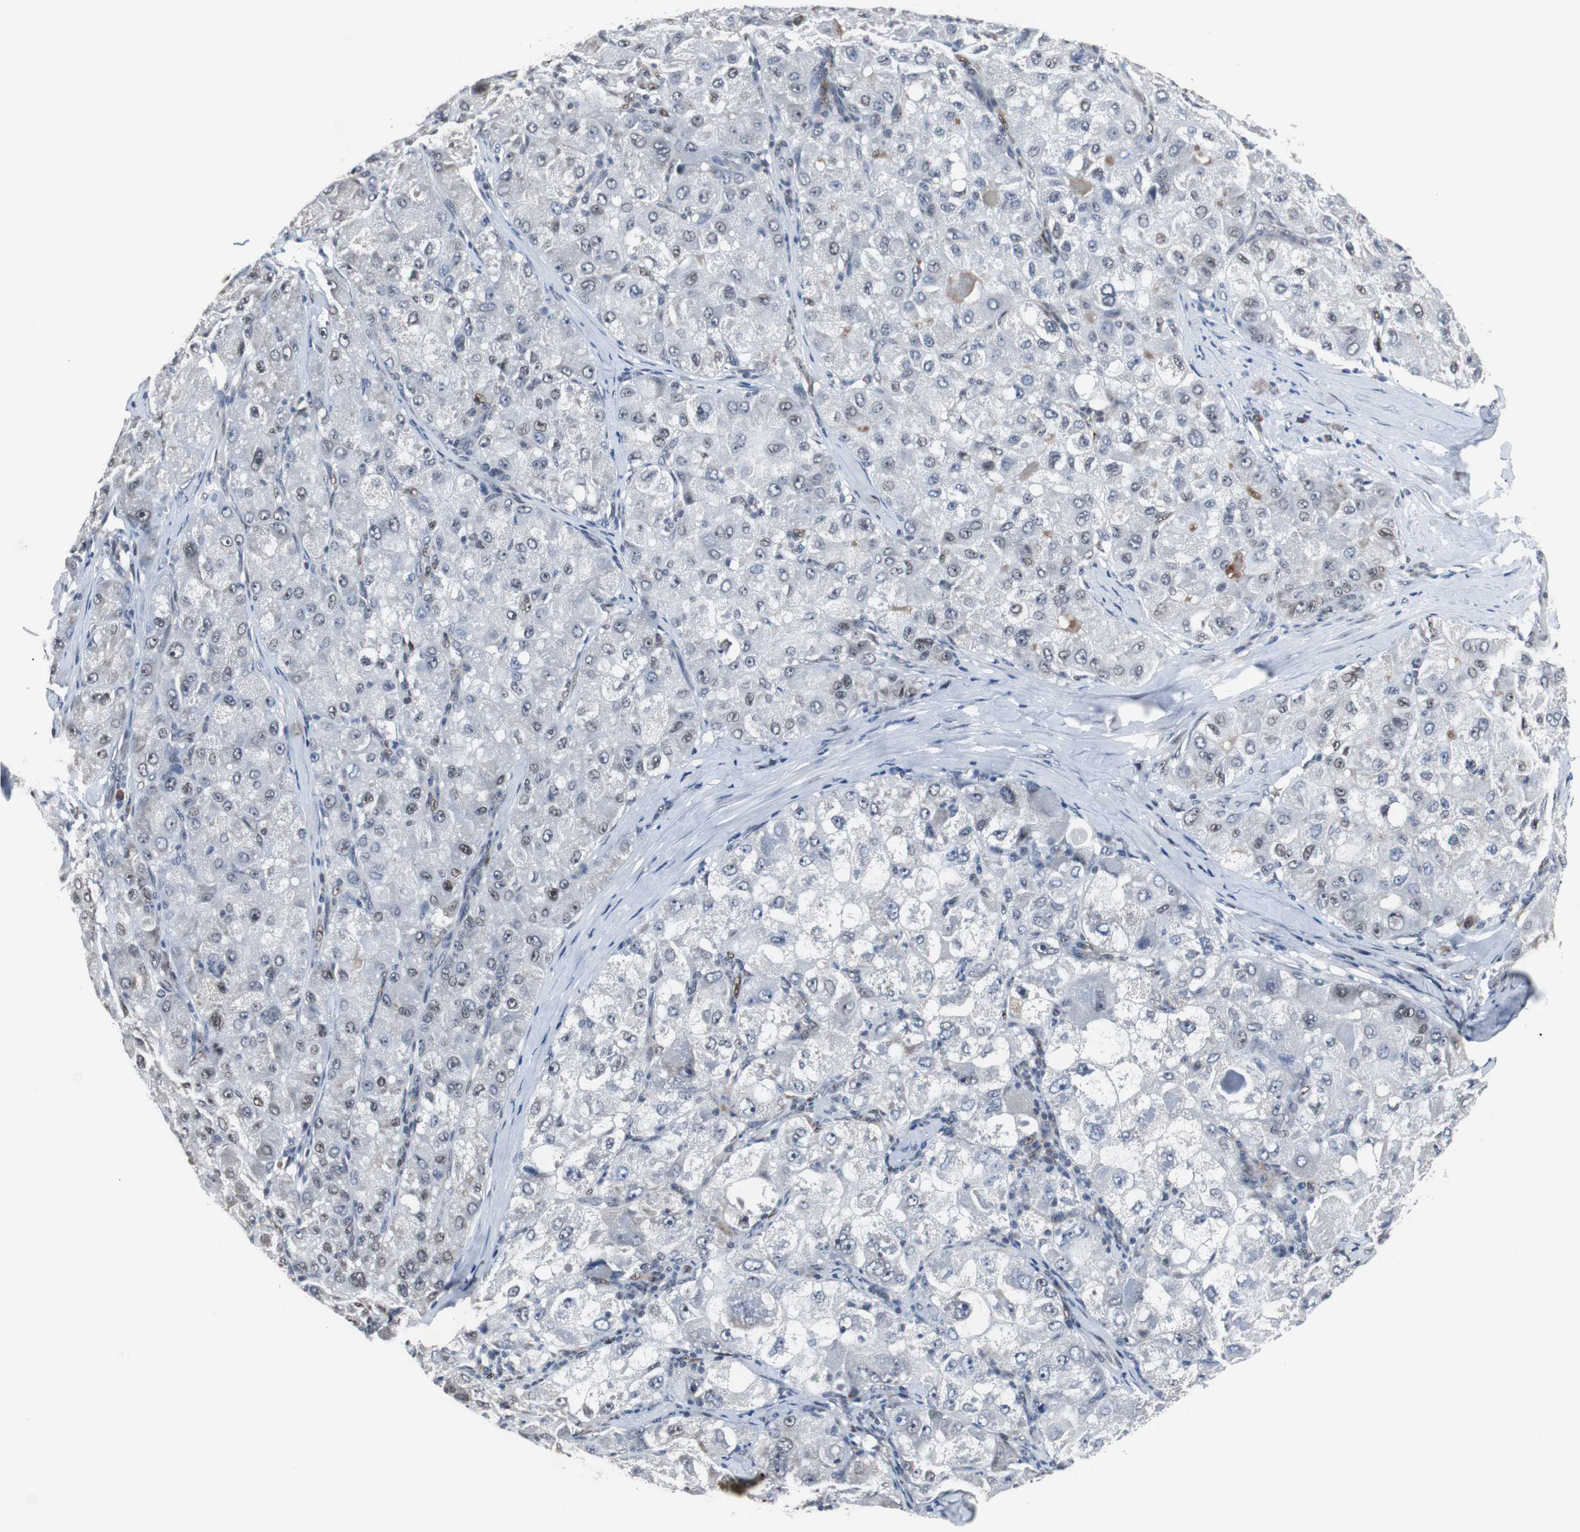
{"staining": {"intensity": "negative", "quantity": "none", "location": "none"}, "tissue": "liver cancer", "cell_type": "Tumor cells", "image_type": "cancer", "snomed": [{"axis": "morphology", "description": "Carcinoma, Hepatocellular, NOS"}, {"axis": "topography", "description": "Liver"}], "caption": "This is an immunohistochemistry (IHC) image of human liver cancer (hepatocellular carcinoma). There is no positivity in tumor cells.", "gene": "ZHX2", "patient": {"sex": "male", "age": 80}}